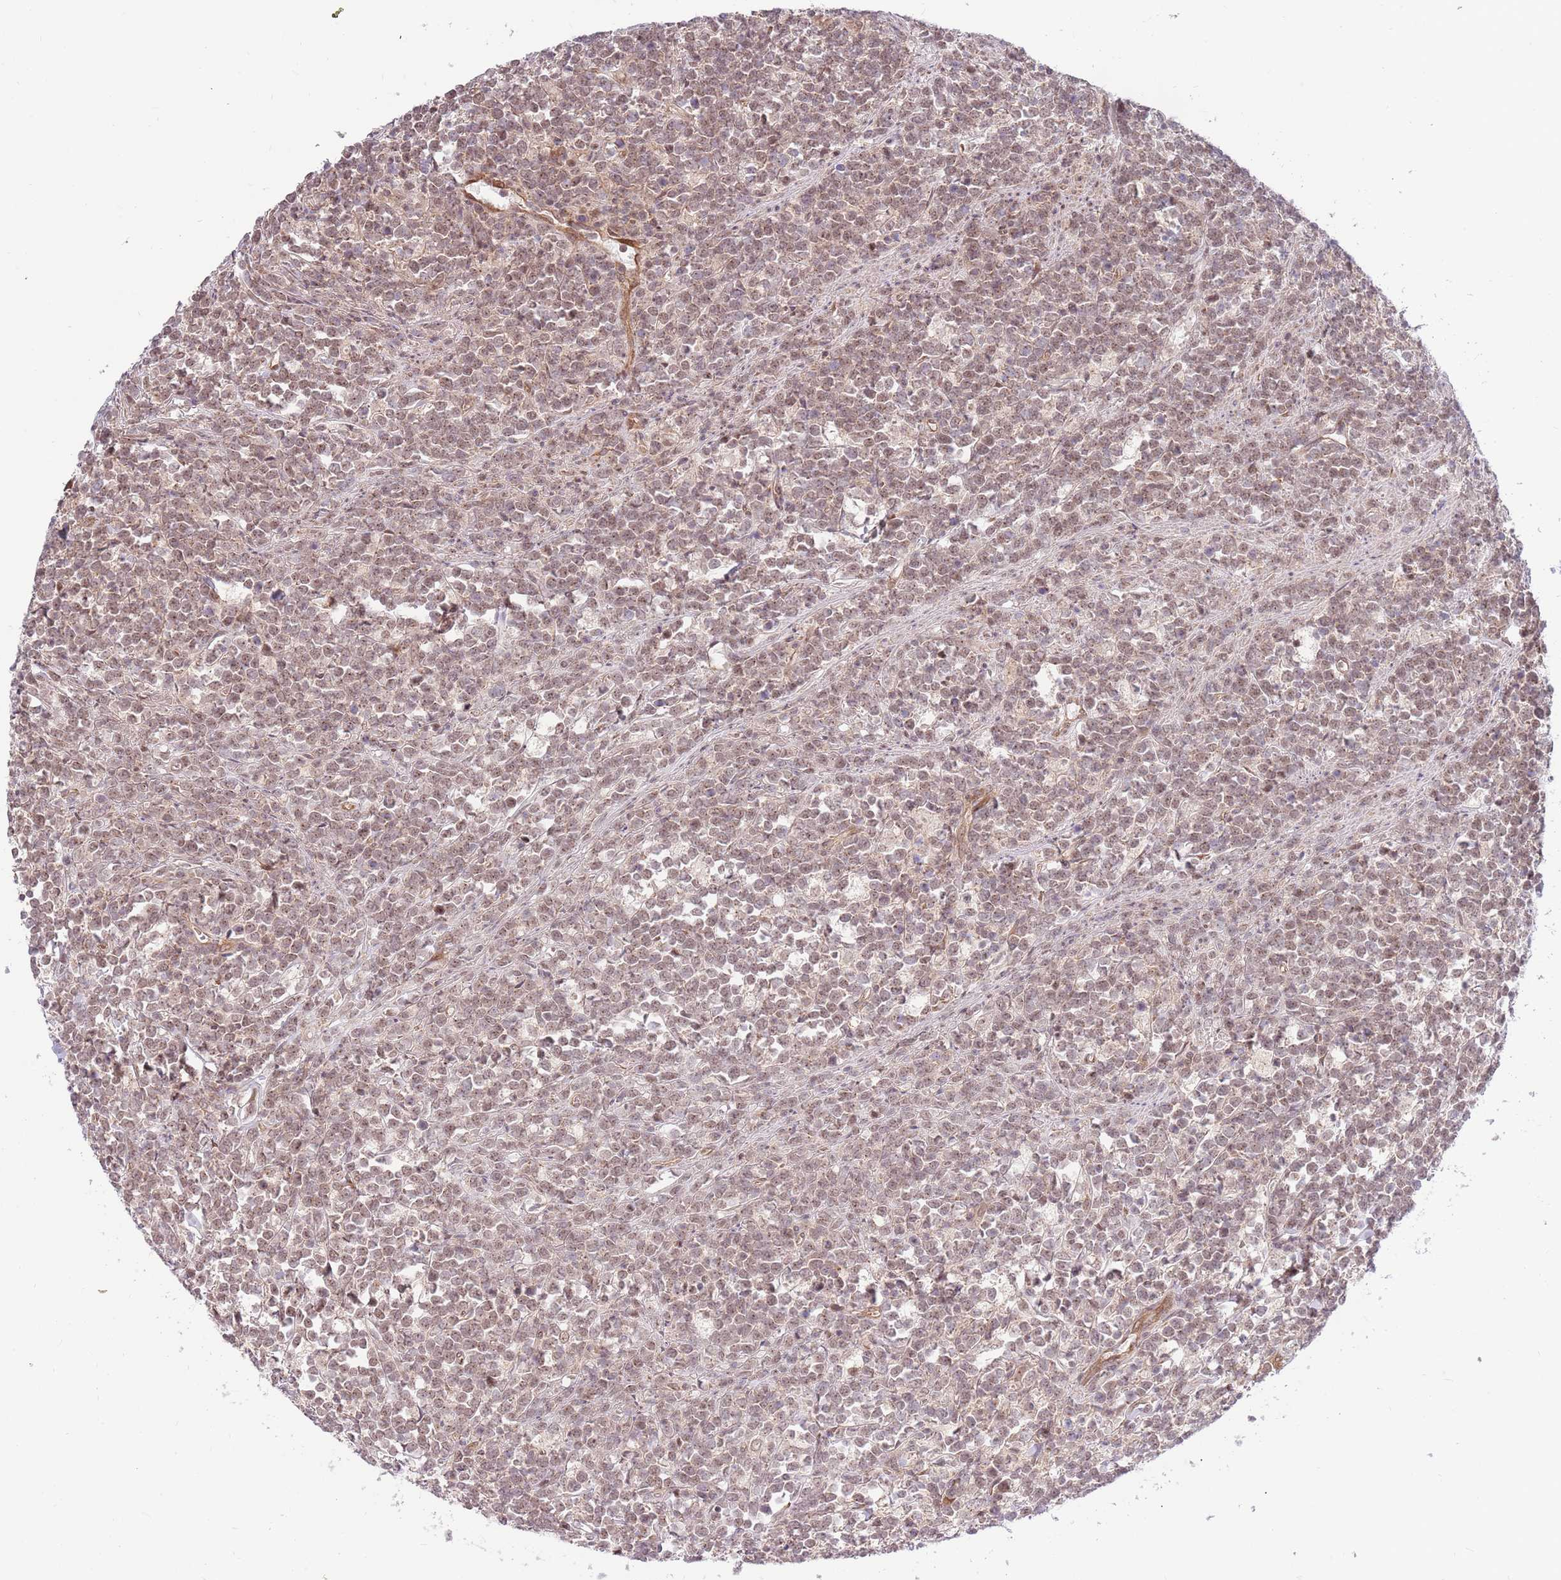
{"staining": {"intensity": "weak", "quantity": ">75%", "location": "nuclear"}, "tissue": "lymphoma", "cell_type": "Tumor cells", "image_type": "cancer", "snomed": [{"axis": "morphology", "description": "Malignant lymphoma, non-Hodgkin's type, High grade"}, {"axis": "topography", "description": "Small intestine"}, {"axis": "topography", "description": "Colon"}], "caption": "Immunohistochemical staining of lymphoma shows weak nuclear protein positivity in about >75% of tumor cells.", "gene": "HAUS3", "patient": {"sex": "male", "age": 8}}